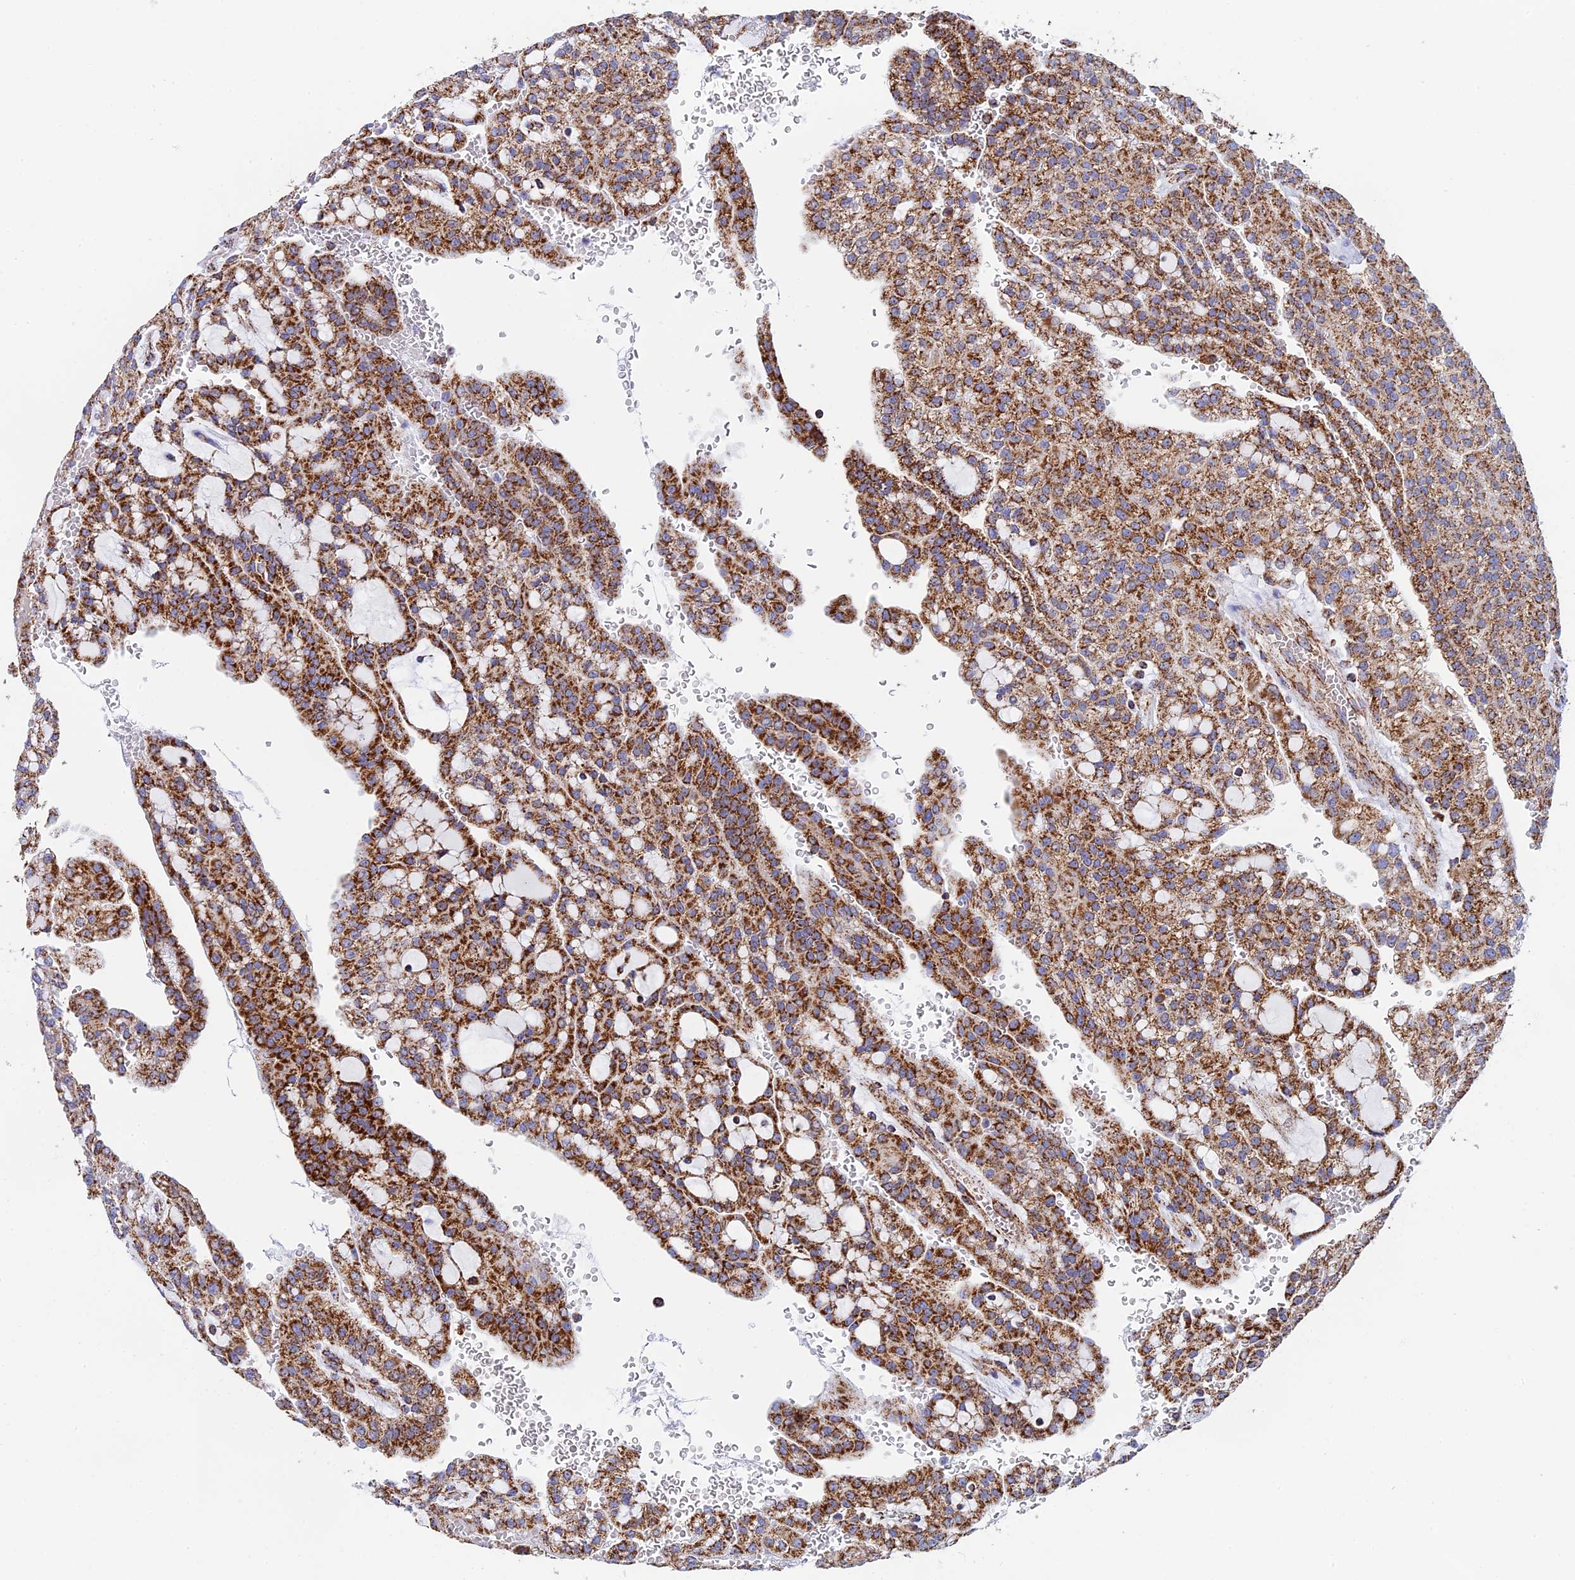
{"staining": {"intensity": "strong", "quantity": ">75%", "location": "cytoplasmic/membranous"}, "tissue": "renal cancer", "cell_type": "Tumor cells", "image_type": "cancer", "snomed": [{"axis": "morphology", "description": "Adenocarcinoma, NOS"}, {"axis": "topography", "description": "Kidney"}], "caption": "Immunohistochemical staining of adenocarcinoma (renal) shows high levels of strong cytoplasmic/membranous expression in approximately >75% of tumor cells.", "gene": "NDUFA5", "patient": {"sex": "male", "age": 63}}